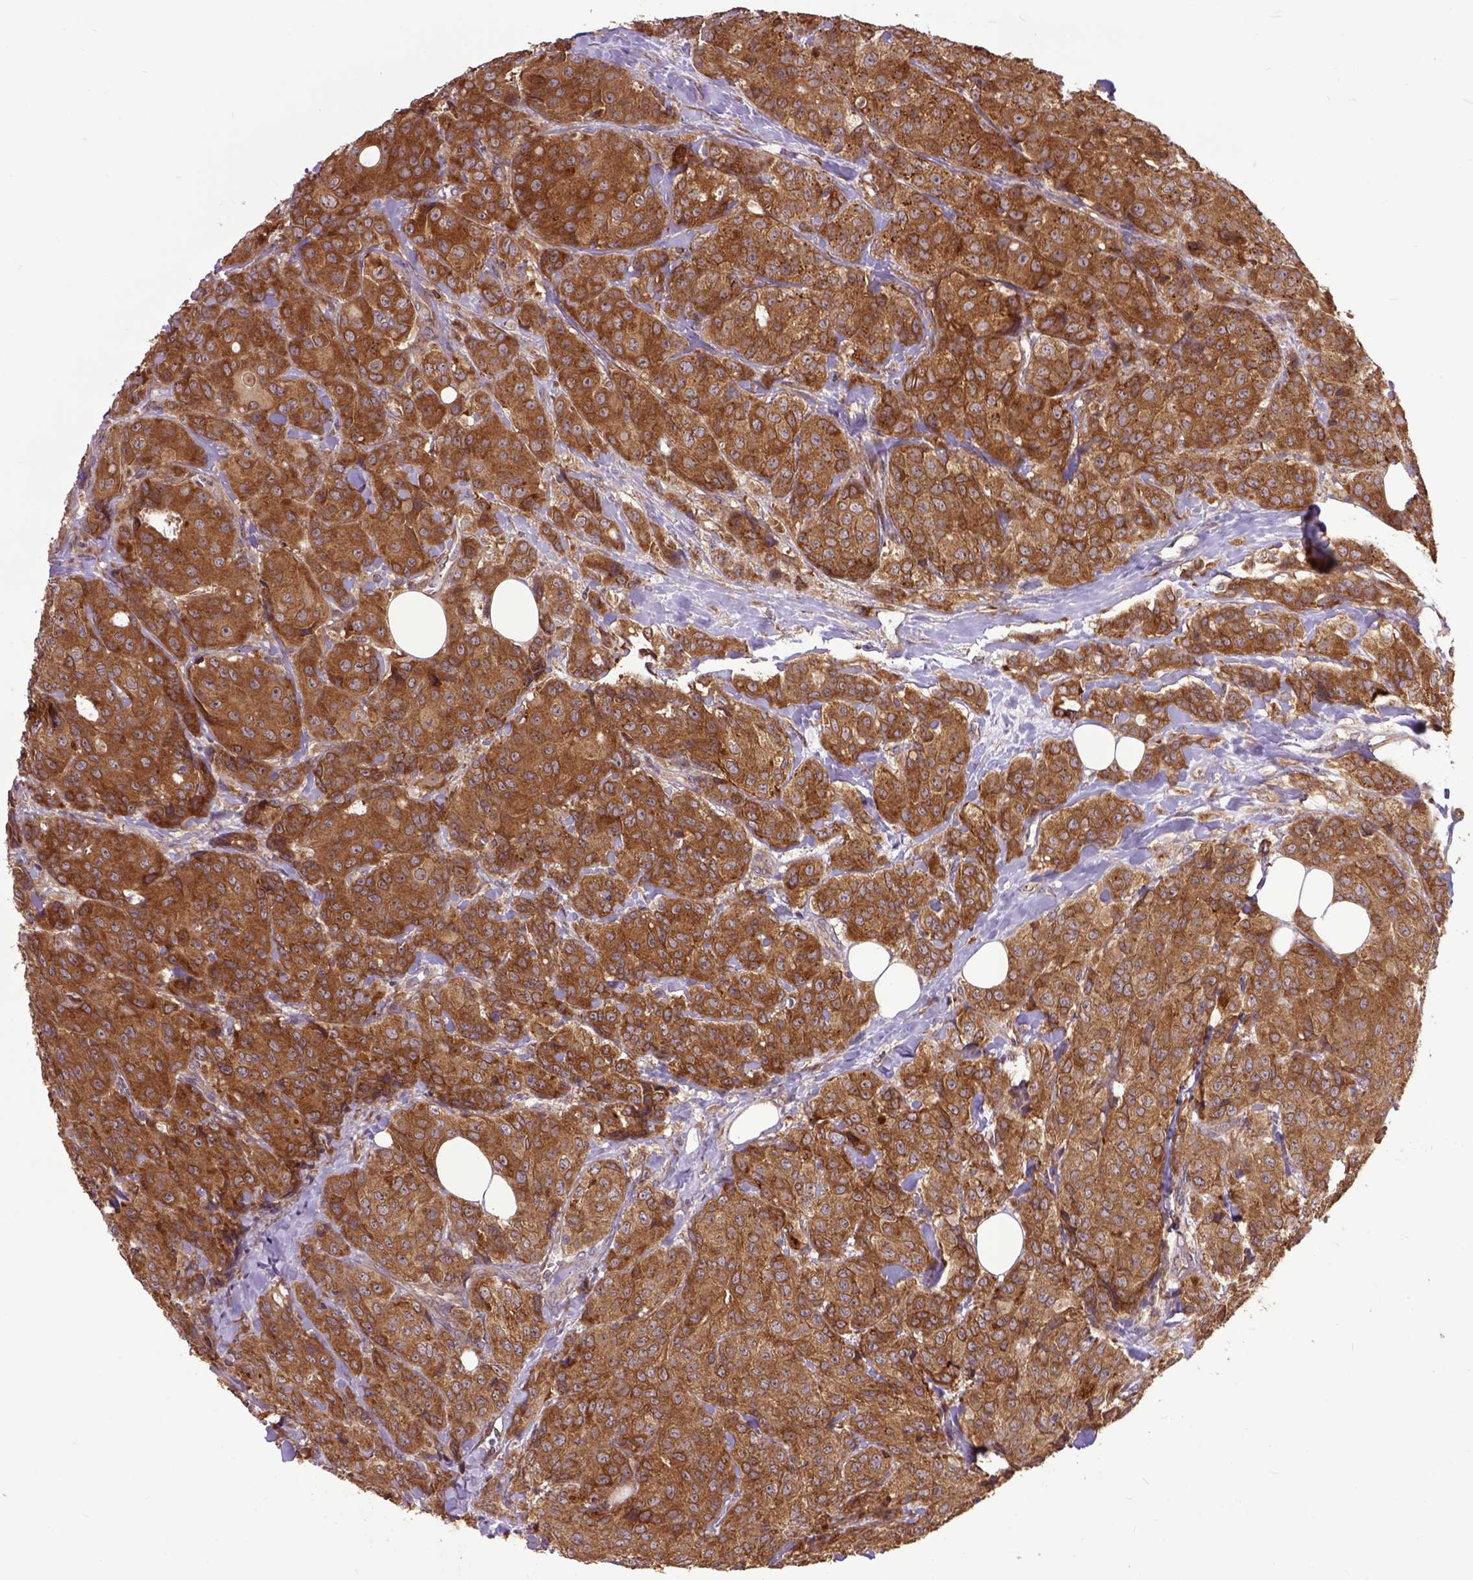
{"staining": {"intensity": "moderate", "quantity": ">75%", "location": "cytoplasmic/membranous"}, "tissue": "breast cancer", "cell_type": "Tumor cells", "image_type": "cancer", "snomed": [{"axis": "morphology", "description": "Duct carcinoma"}, {"axis": "topography", "description": "Breast"}], "caption": "Human breast cancer stained with a protein marker reveals moderate staining in tumor cells.", "gene": "ARL1", "patient": {"sex": "female", "age": 43}}